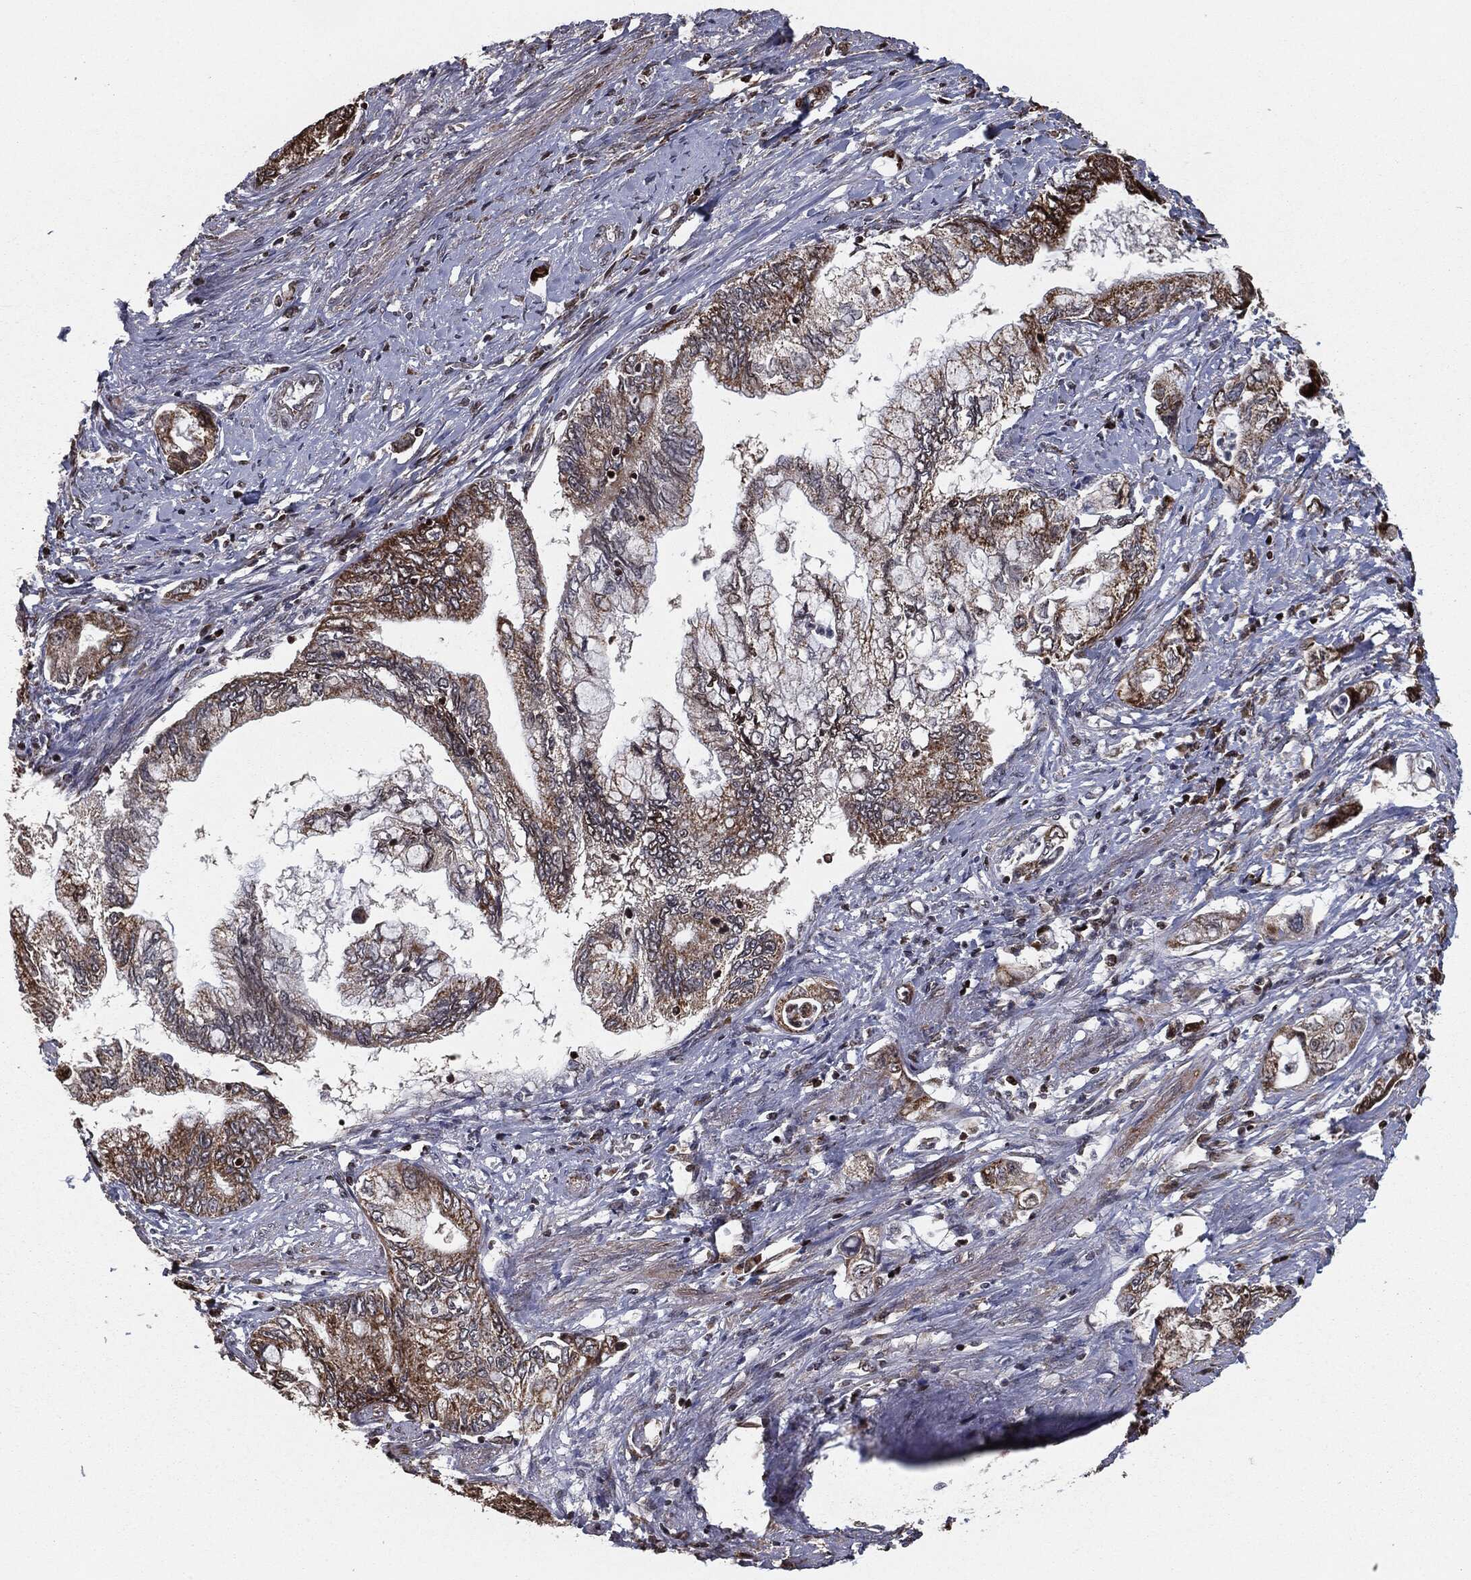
{"staining": {"intensity": "moderate", "quantity": "25%-75%", "location": "cytoplasmic/membranous"}, "tissue": "pancreatic cancer", "cell_type": "Tumor cells", "image_type": "cancer", "snomed": [{"axis": "morphology", "description": "Adenocarcinoma, NOS"}, {"axis": "topography", "description": "Pancreas"}], "caption": "Pancreatic cancer was stained to show a protein in brown. There is medium levels of moderate cytoplasmic/membranous expression in approximately 25%-75% of tumor cells.", "gene": "CHCHD2", "patient": {"sex": "female", "age": 73}}